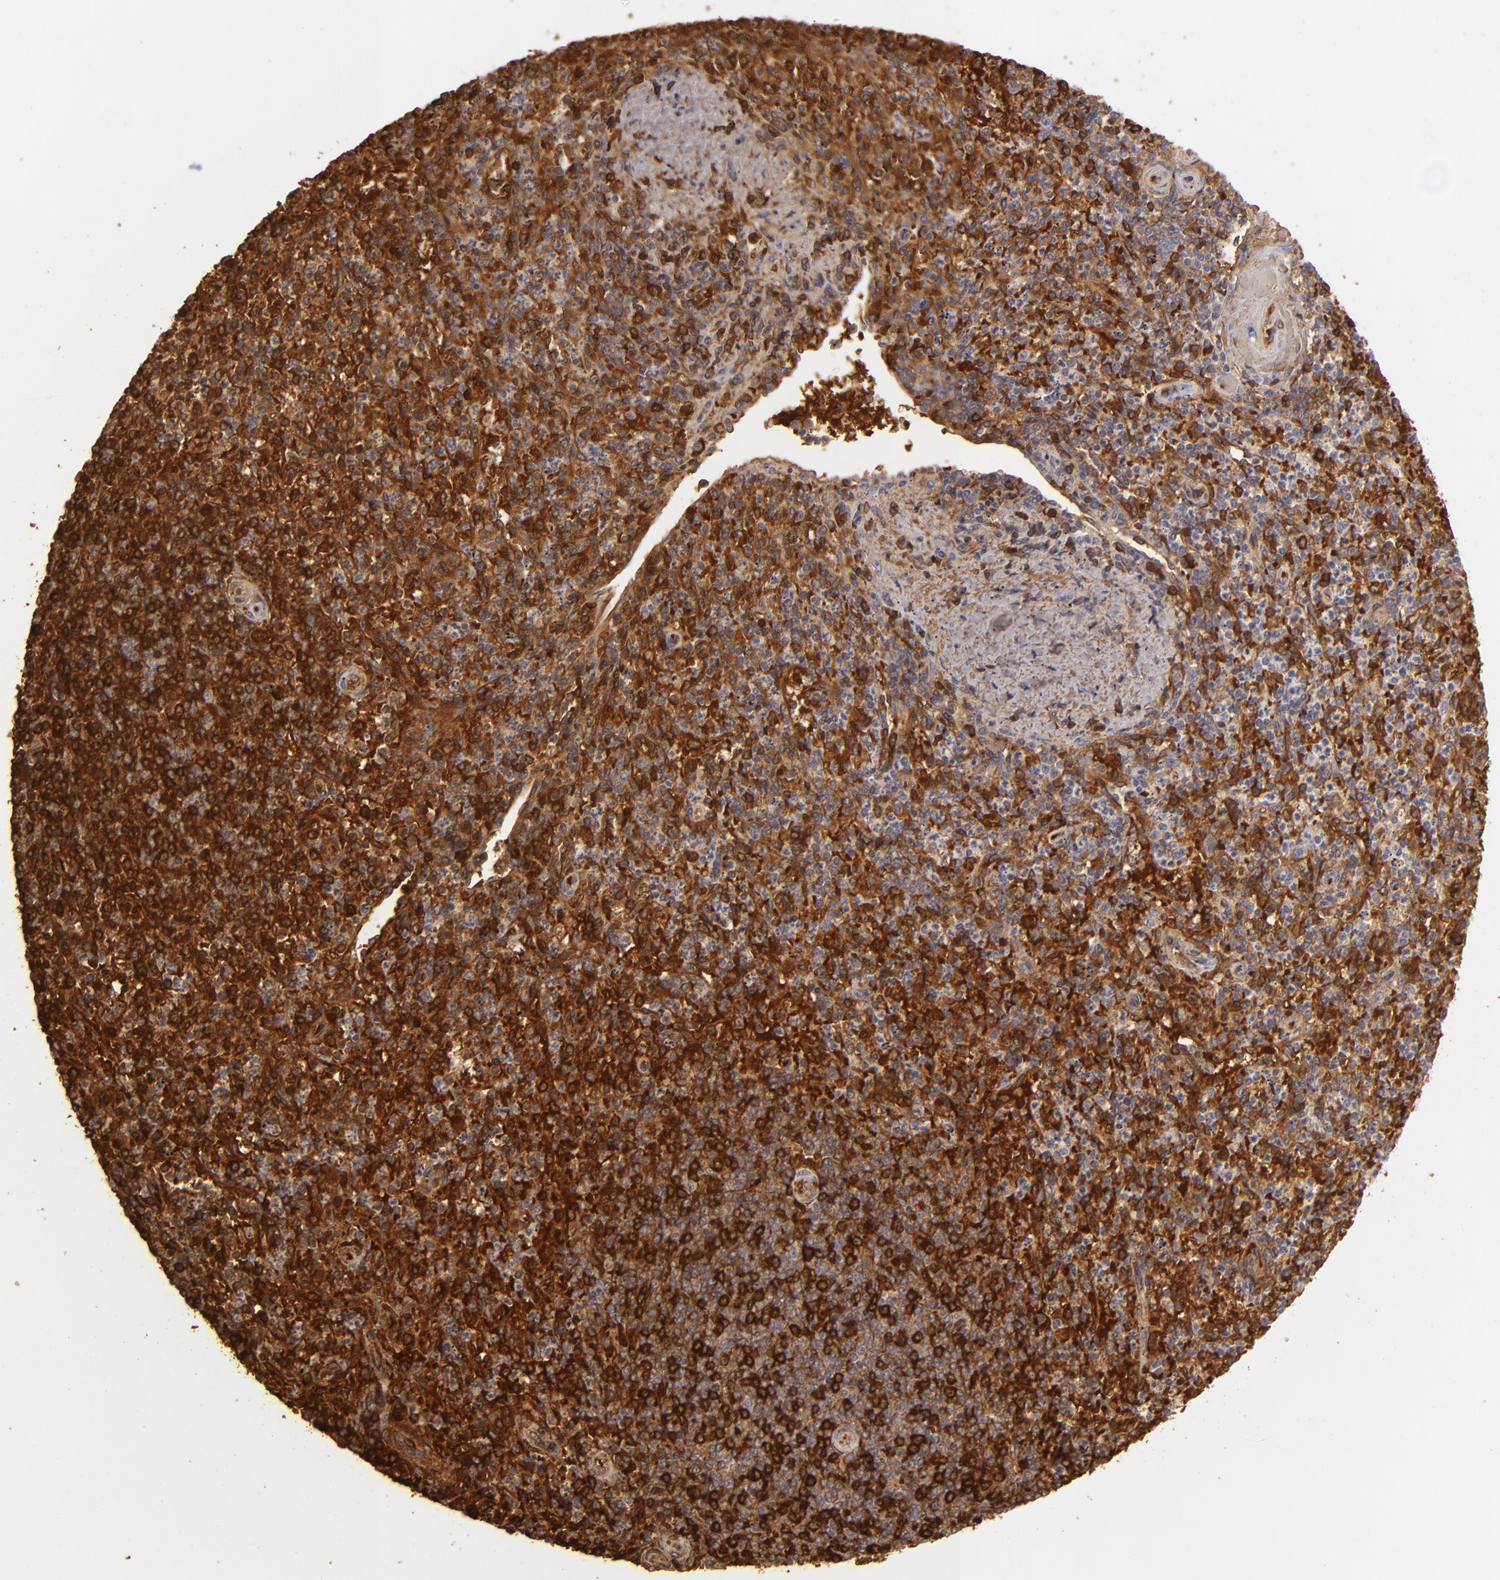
{"staining": {"intensity": "strong", "quantity": "25%-75%", "location": "cytoplasmic/membranous"}, "tissue": "spleen", "cell_type": "Cells in red pulp", "image_type": "normal", "snomed": [{"axis": "morphology", "description": "Normal tissue, NOS"}, {"axis": "topography", "description": "Spleen"}], "caption": "A brown stain labels strong cytoplasmic/membranous staining of a protein in cells in red pulp of unremarkable spleen. Using DAB (3,3'-diaminobenzidine) (brown) and hematoxylin (blue) stains, captured at high magnification using brightfield microscopy.", "gene": "ACE", "patient": {"sex": "male", "age": 72}}